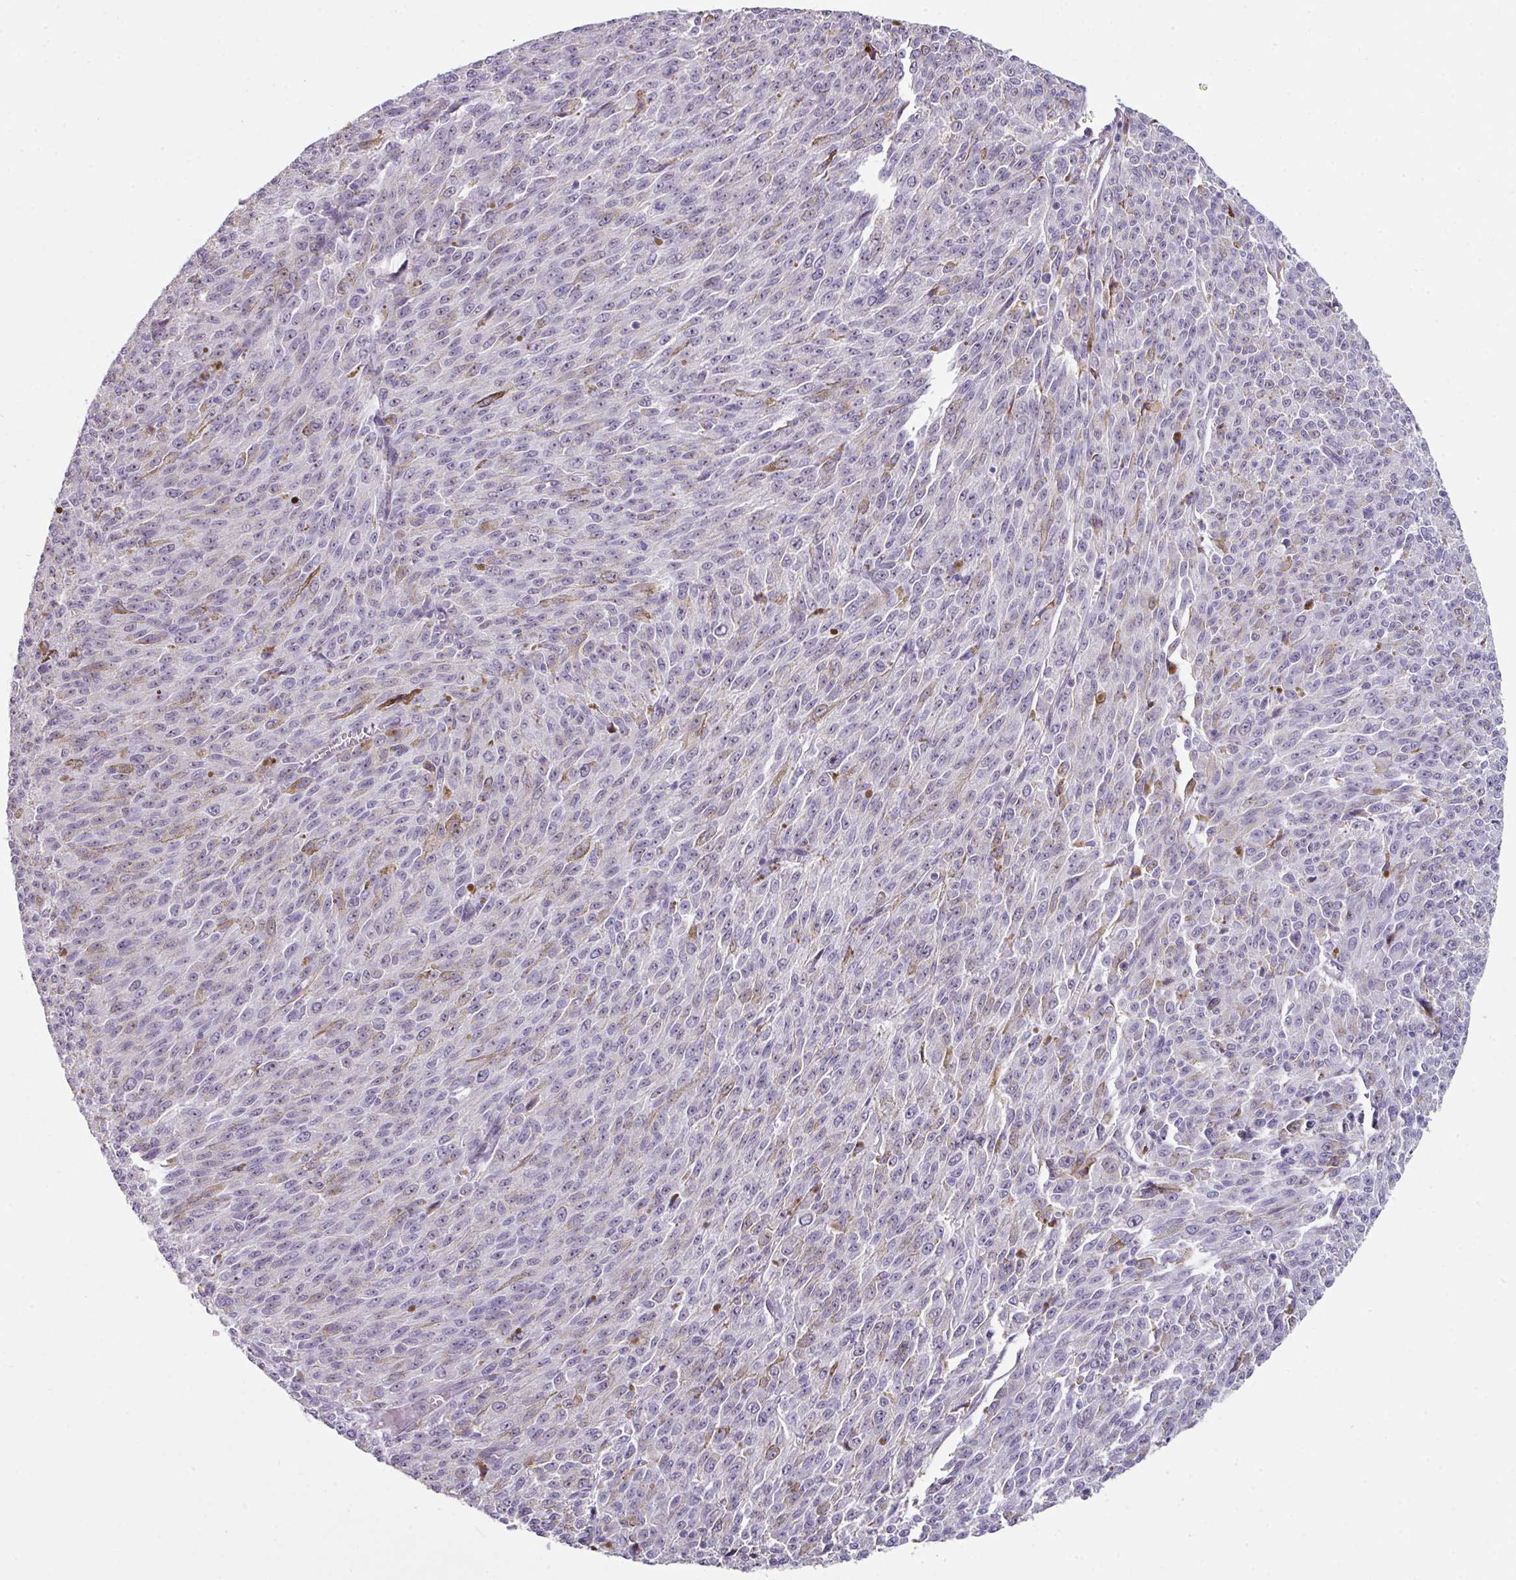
{"staining": {"intensity": "negative", "quantity": "none", "location": "none"}, "tissue": "melanoma", "cell_type": "Tumor cells", "image_type": "cancer", "snomed": [{"axis": "morphology", "description": "Malignant melanoma, NOS"}, {"axis": "topography", "description": "Skin"}], "caption": "Photomicrograph shows no protein expression in tumor cells of malignant melanoma tissue.", "gene": "BMS1", "patient": {"sex": "female", "age": 52}}